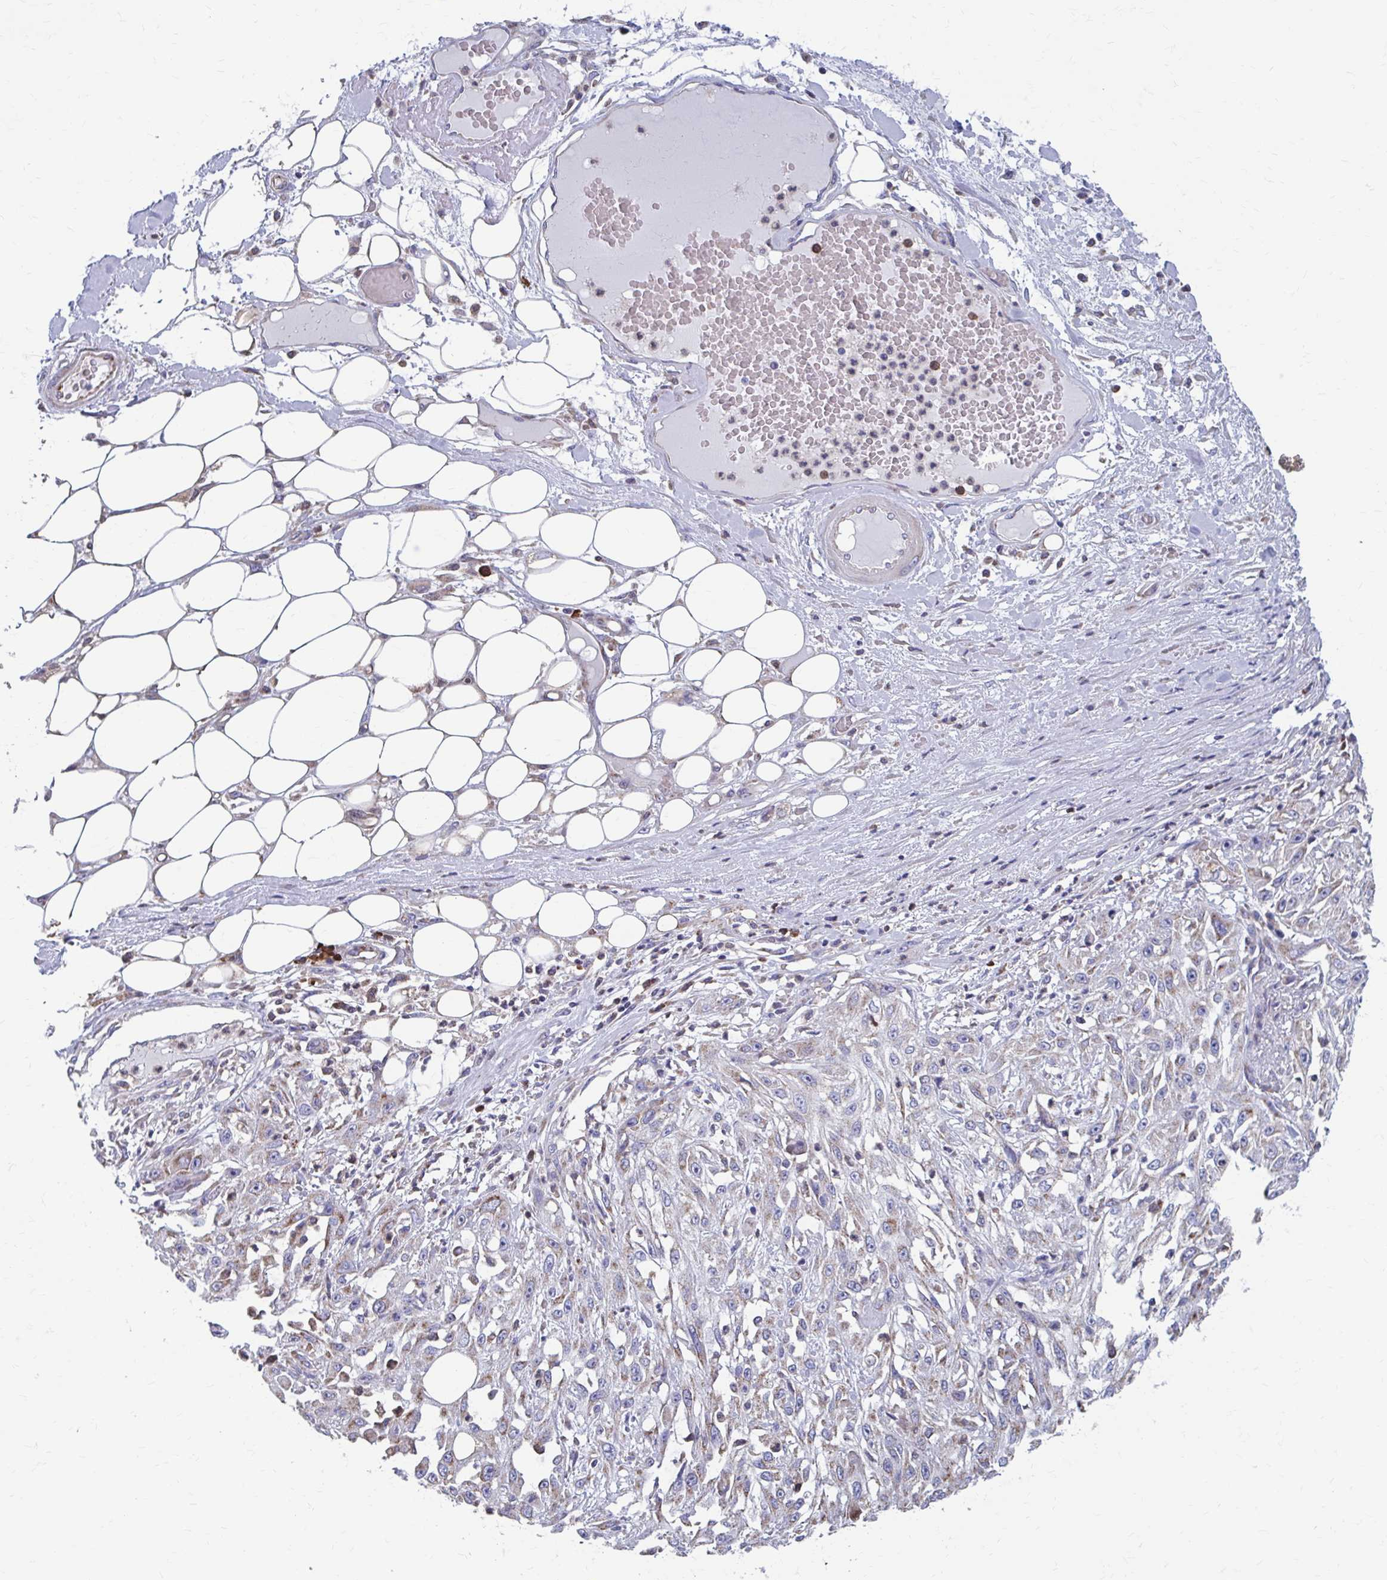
{"staining": {"intensity": "weak", "quantity": "25%-75%", "location": "cytoplasmic/membranous"}, "tissue": "skin cancer", "cell_type": "Tumor cells", "image_type": "cancer", "snomed": [{"axis": "morphology", "description": "Squamous cell carcinoma, NOS"}, {"axis": "morphology", "description": "Squamous cell carcinoma, metastatic, NOS"}, {"axis": "topography", "description": "Skin"}, {"axis": "topography", "description": "Lymph node"}], "caption": "Skin metastatic squamous cell carcinoma stained for a protein reveals weak cytoplasmic/membranous positivity in tumor cells. (IHC, brightfield microscopy, high magnification).", "gene": "FKBP2", "patient": {"sex": "male", "age": 75}}